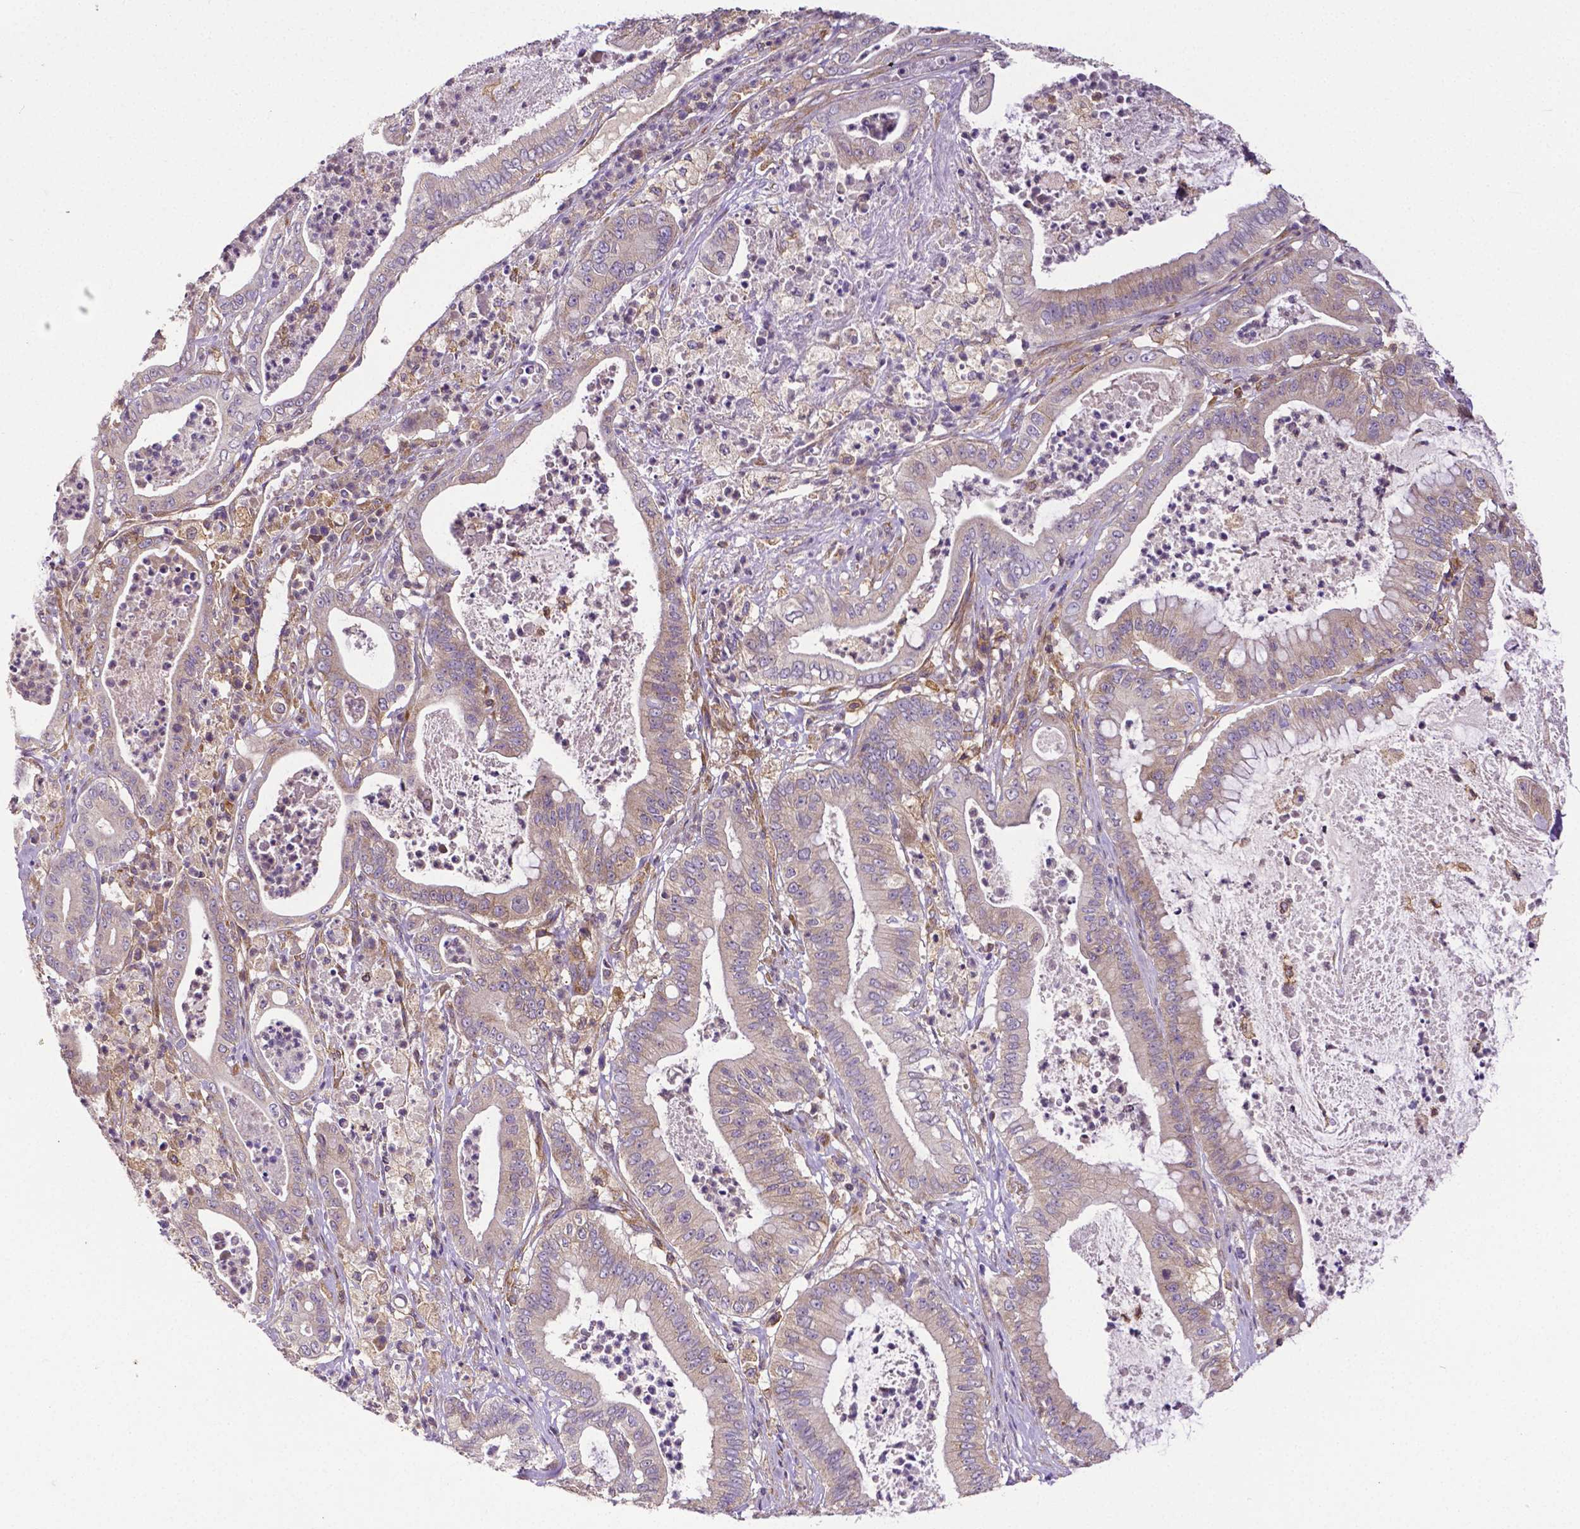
{"staining": {"intensity": "weak", "quantity": "<25%", "location": "cytoplasmic/membranous"}, "tissue": "pancreatic cancer", "cell_type": "Tumor cells", "image_type": "cancer", "snomed": [{"axis": "morphology", "description": "Adenocarcinoma, NOS"}, {"axis": "topography", "description": "Pancreas"}], "caption": "Tumor cells show no significant positivity in adenocarcinoma (pancreatic).", "gene": "DICER1", "patient": {"sex": "male", "age": 71}}